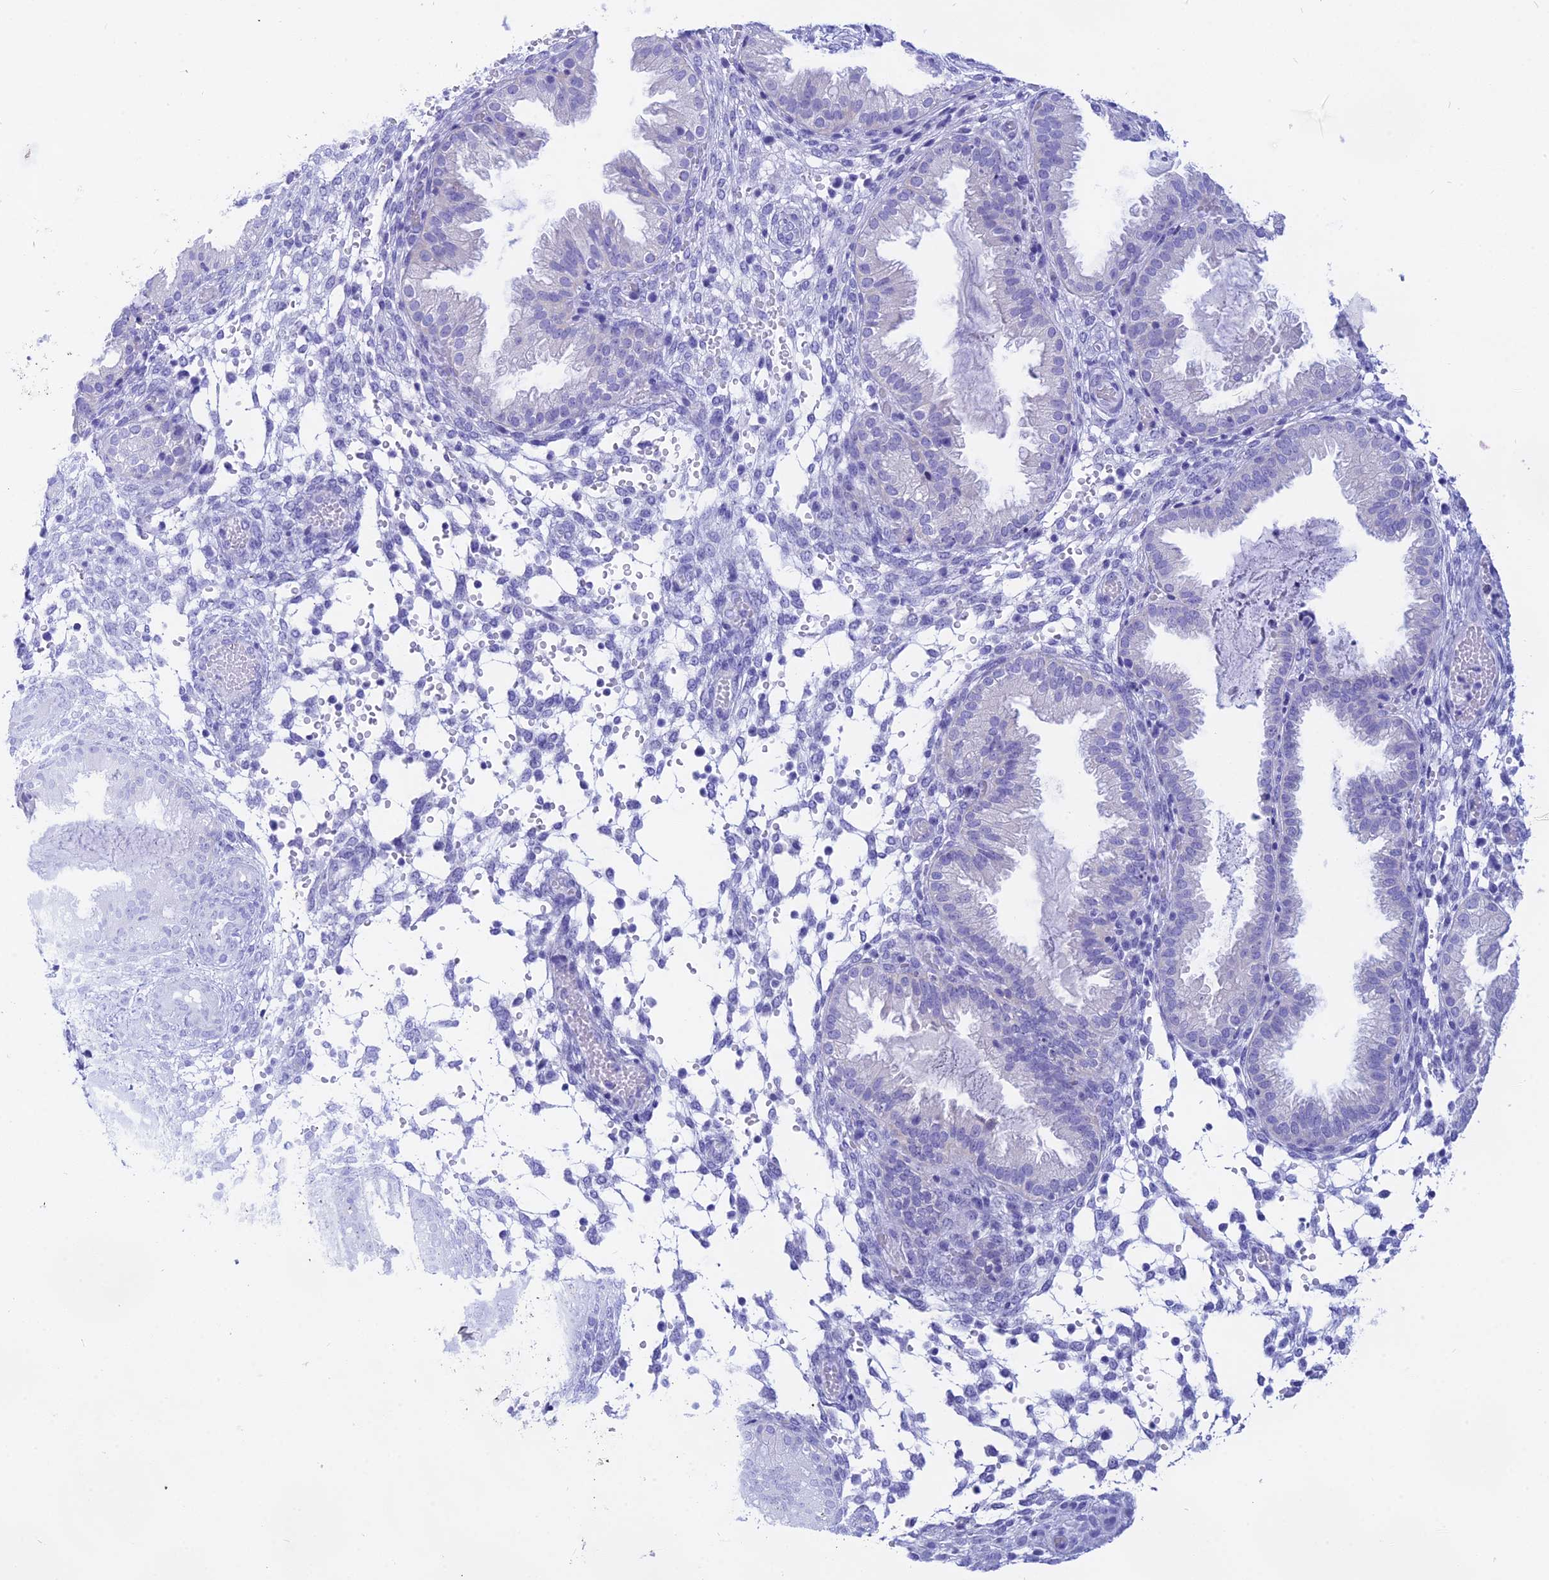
{"staining": {"intensity": "negative", "quantity": "none", "location": "none"}, "tissue": "endometrium", "cell_type": "Cells in endometrial stroma", "image_type": "normal", "snomed": [{"axis": "morphology", "description": "Normal tissue, NOS"}, {"axis": "topography", "description": "Endometrium"}], "caption": "A high-resolution histopathology image shows immunohistochemistry (IHC) staining of unremarkable endometrium, which displays no significant expression in cells in endometrial stroma. The staining was performed using DAB (3,3'-diaminobenzidine) to visualize the protein expression in brown, while the nuclei were stained in blue with hematoxylin (Magnification: 20x).", "gene": "ISCA1", "patient": {"sex": "female", "age": 33}}